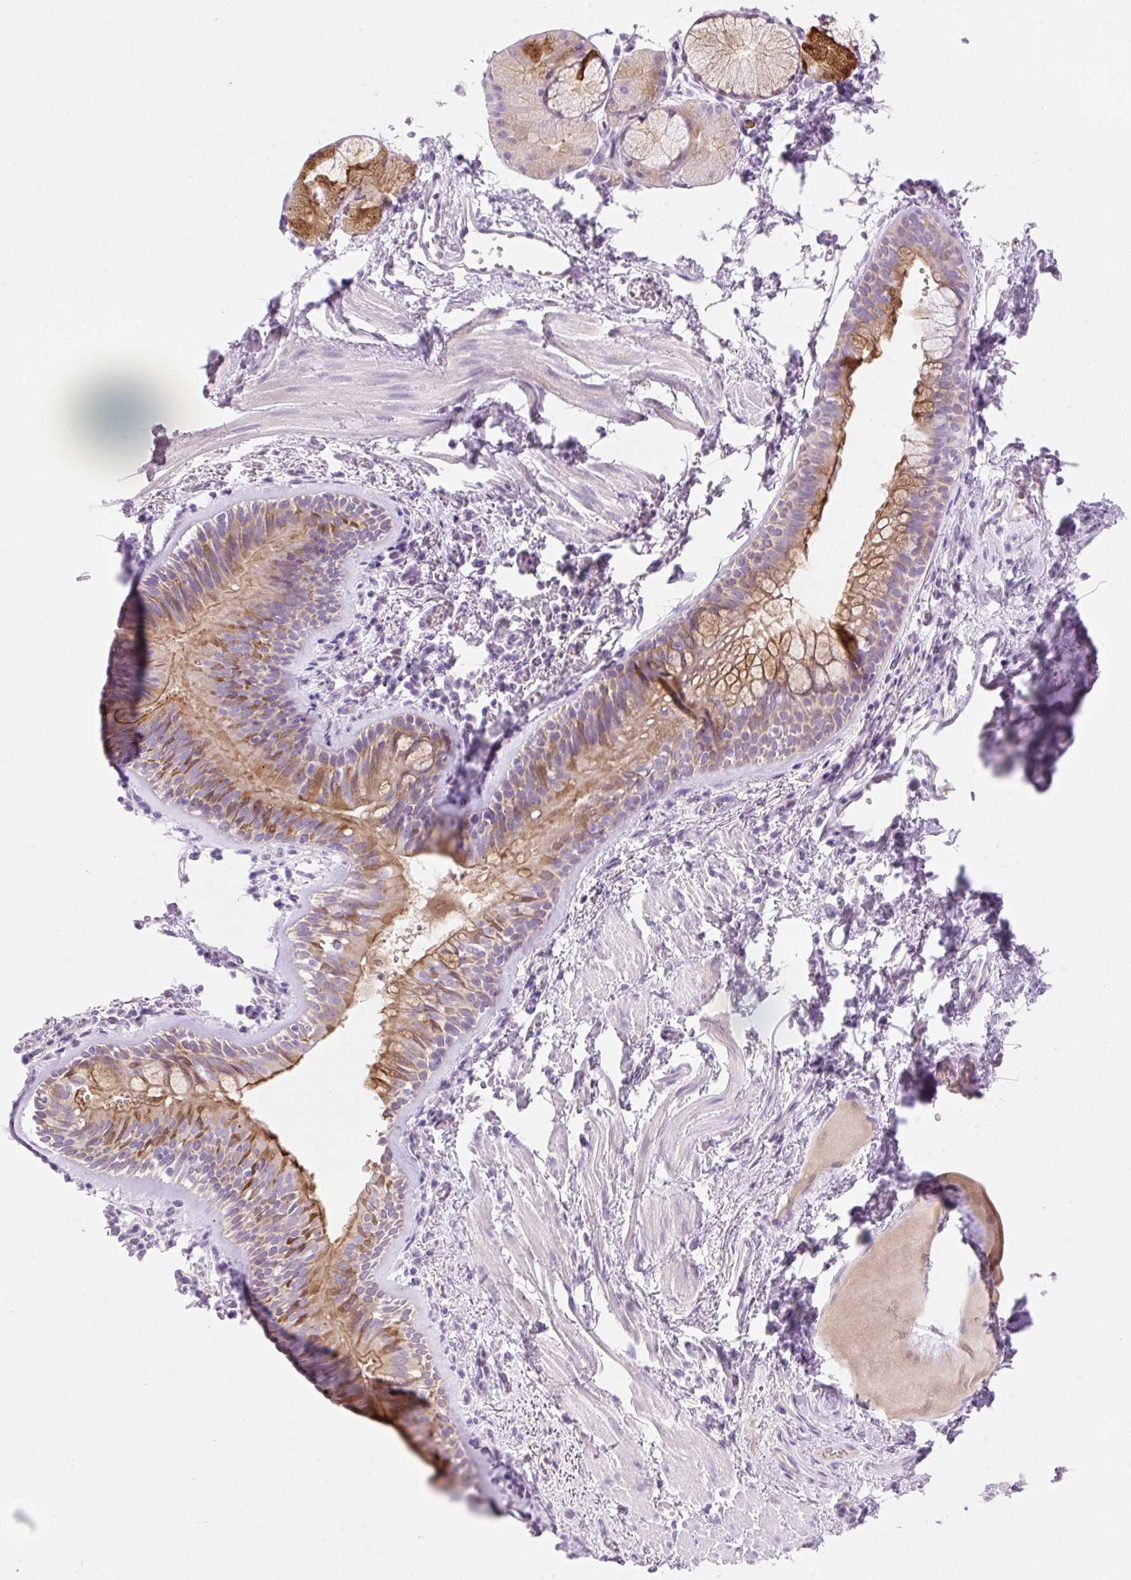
{"staining": {"intensity": "moderate", "quantity": "25%-75%", "location": "cytoplasmic/membranous"}, "tissue": "bronchus", "cell_type": "Respiratory epithelial cells", "image_type": "normal", "snomed": [{"axis": "morphology", "description": "Normal tissue, NOS"}, {"axis": "topography", "description": "Cartilage tissue"}, {"axis": "topography", "description": "Bronchus"}], "caption": "This histopathology image shows immunohistochemistry (IHC) staining of normal human bronchus, with medium moderate cytoplasmic/membranous expression in about 25%-75% of respiratory epithelial cells.", "gene": "ZNF121", "patient": {"sex": "male", "age": 78}}